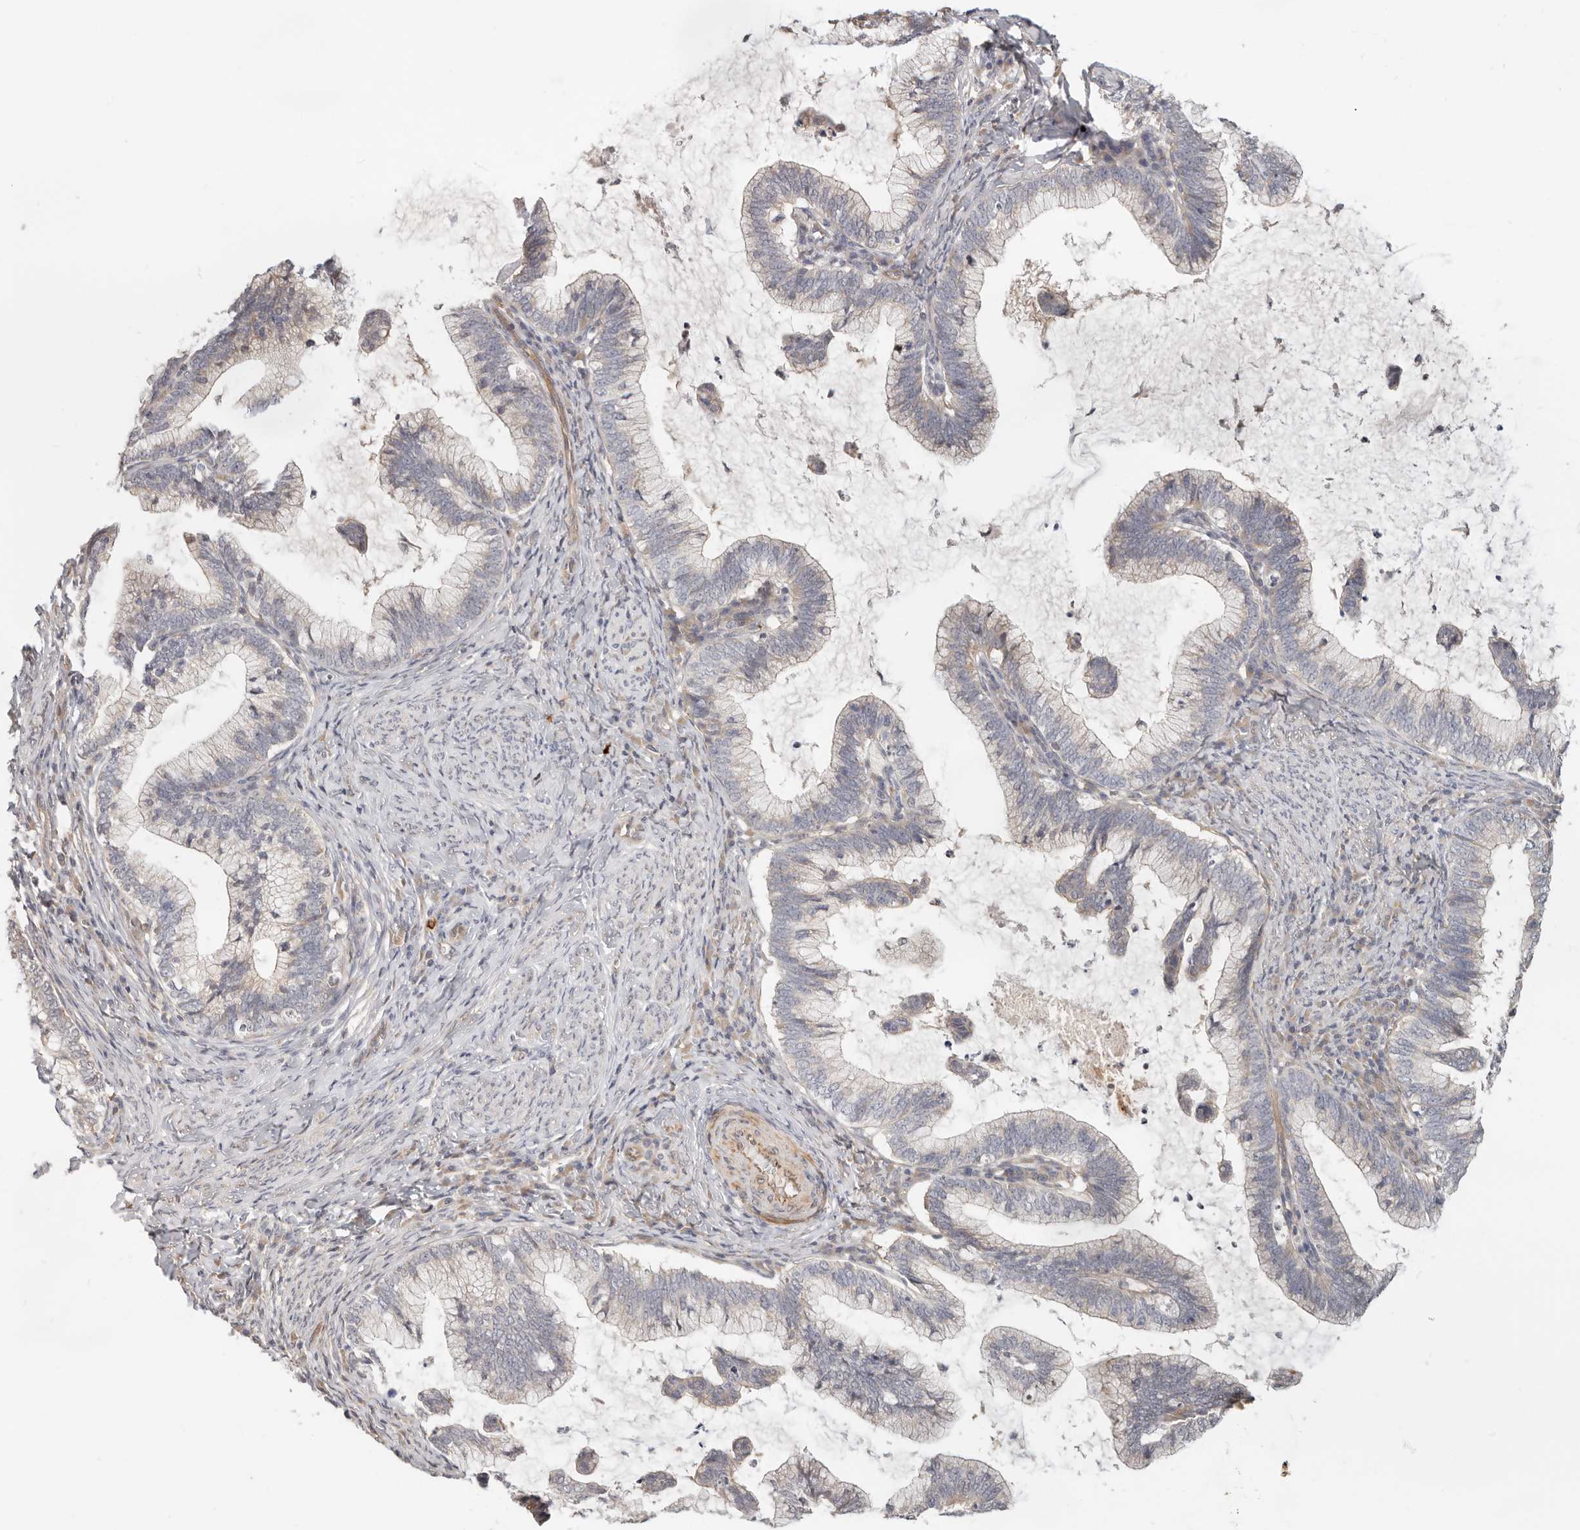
{"staining": {"intensity": "negative", "quantity": "none", "location": "none"}, "tissue": "cervical cancer", "cell_type": "Tumor cells", "image_type": "cancer", "snomed": [{"axis": "morphology", "description": "Adenocarcinoma, NOS"}, {"axis": "topography", "description": "Cervix"}], "caption": "This is an IHC histopathology image of cervical cancer. There is no positivity in tumor cells.", "gene": "ZRANB1", "patient": {"sex": "female", "age": 36}}